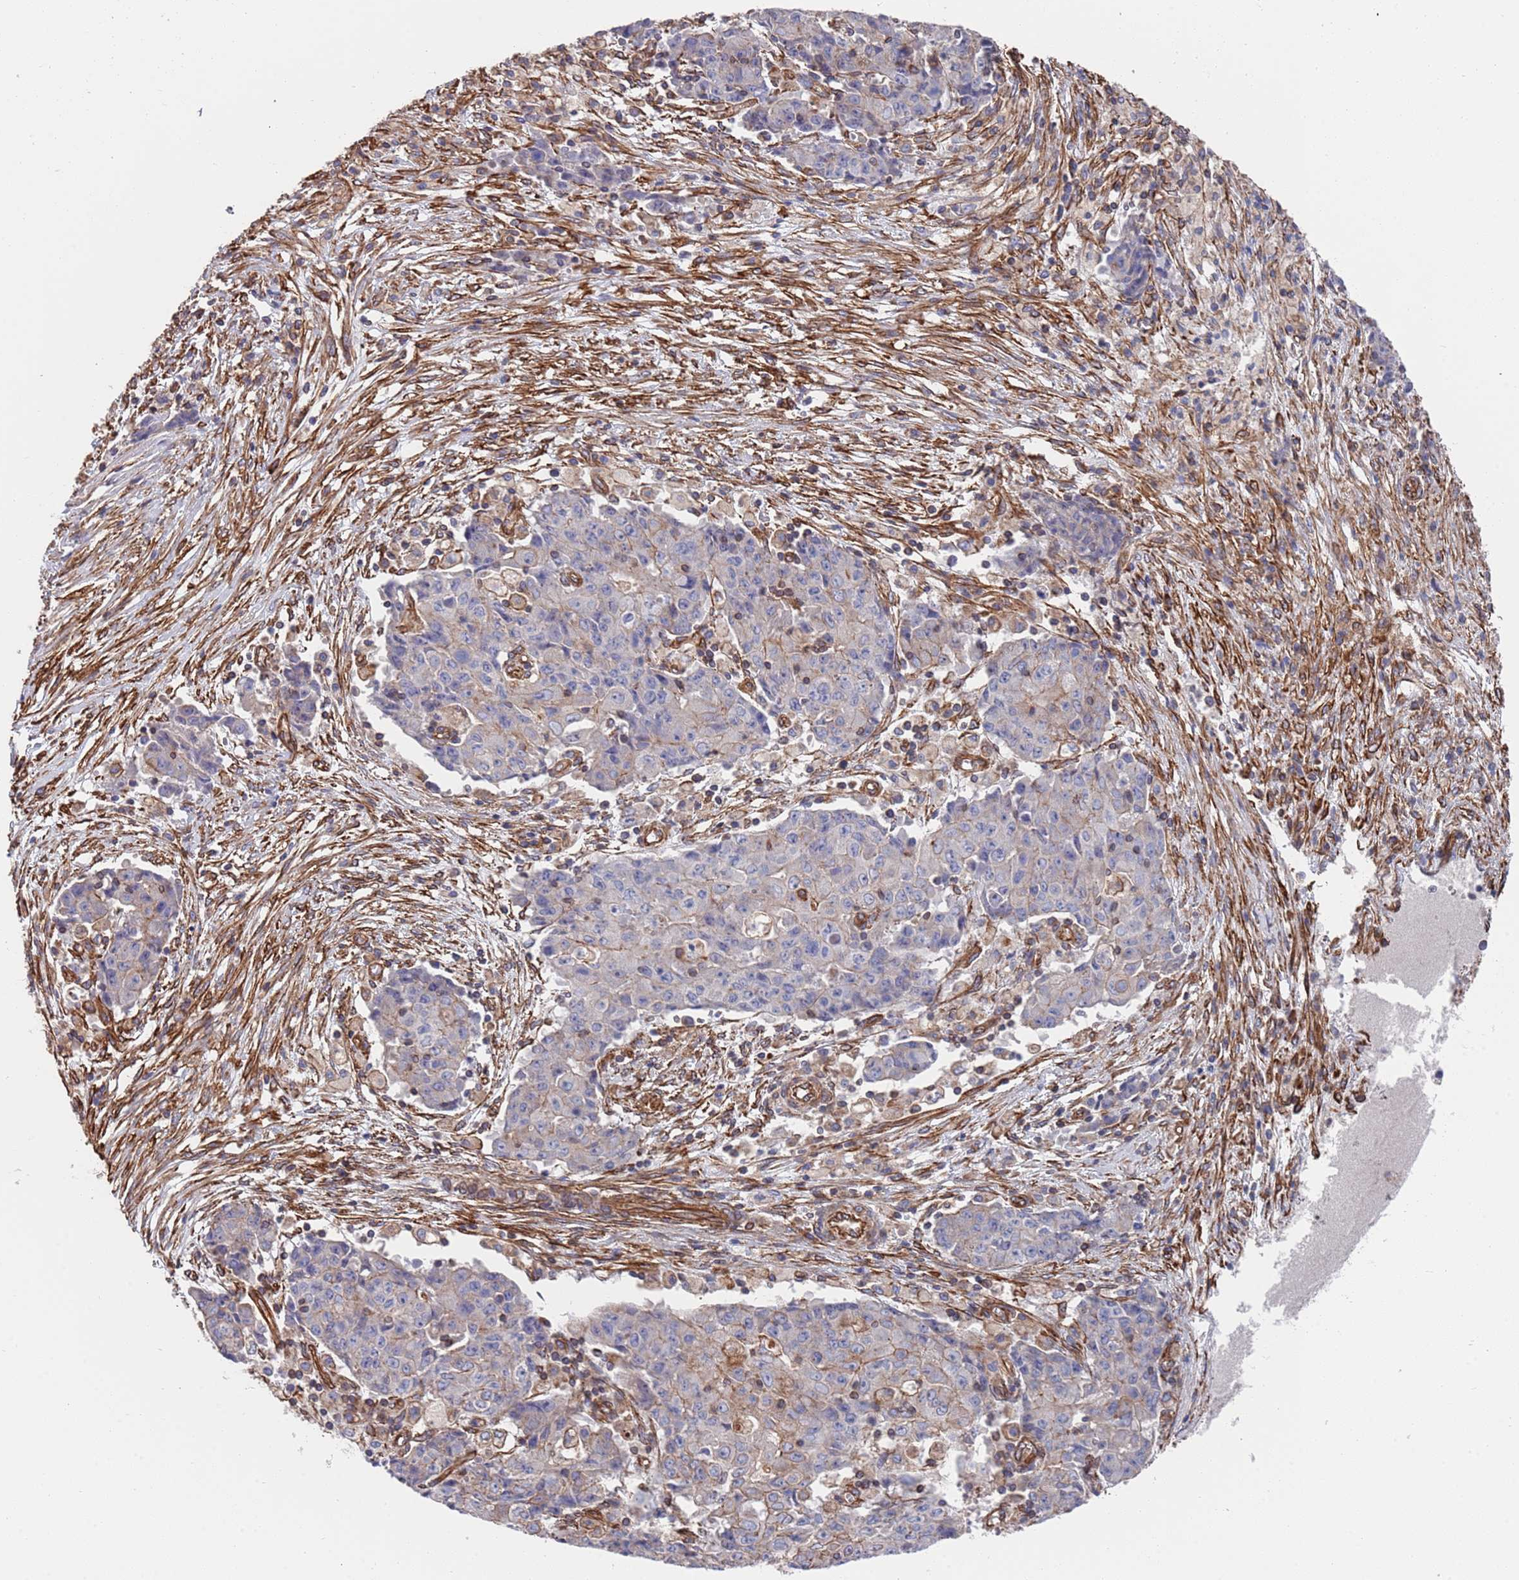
{"staining": {"intensity": "negative", "quantity": "none", "location": "none"}, "tissue": "ovarian cancer", "cell_type": "Tumor cells", "image_type": "cancer", "snomed": [{"axis": "morphology", "description": "Carcinoma, endometroid"}, {"axis": "topography", "description": "Ovary"}], "caption": "A micrograph of endometroid carcinoma (ovarian) stained for a protein exhibits no brown staining in tumor cells.", "gene": "JAKMIP2", "patient": {"sex": "female", "age": 42}}